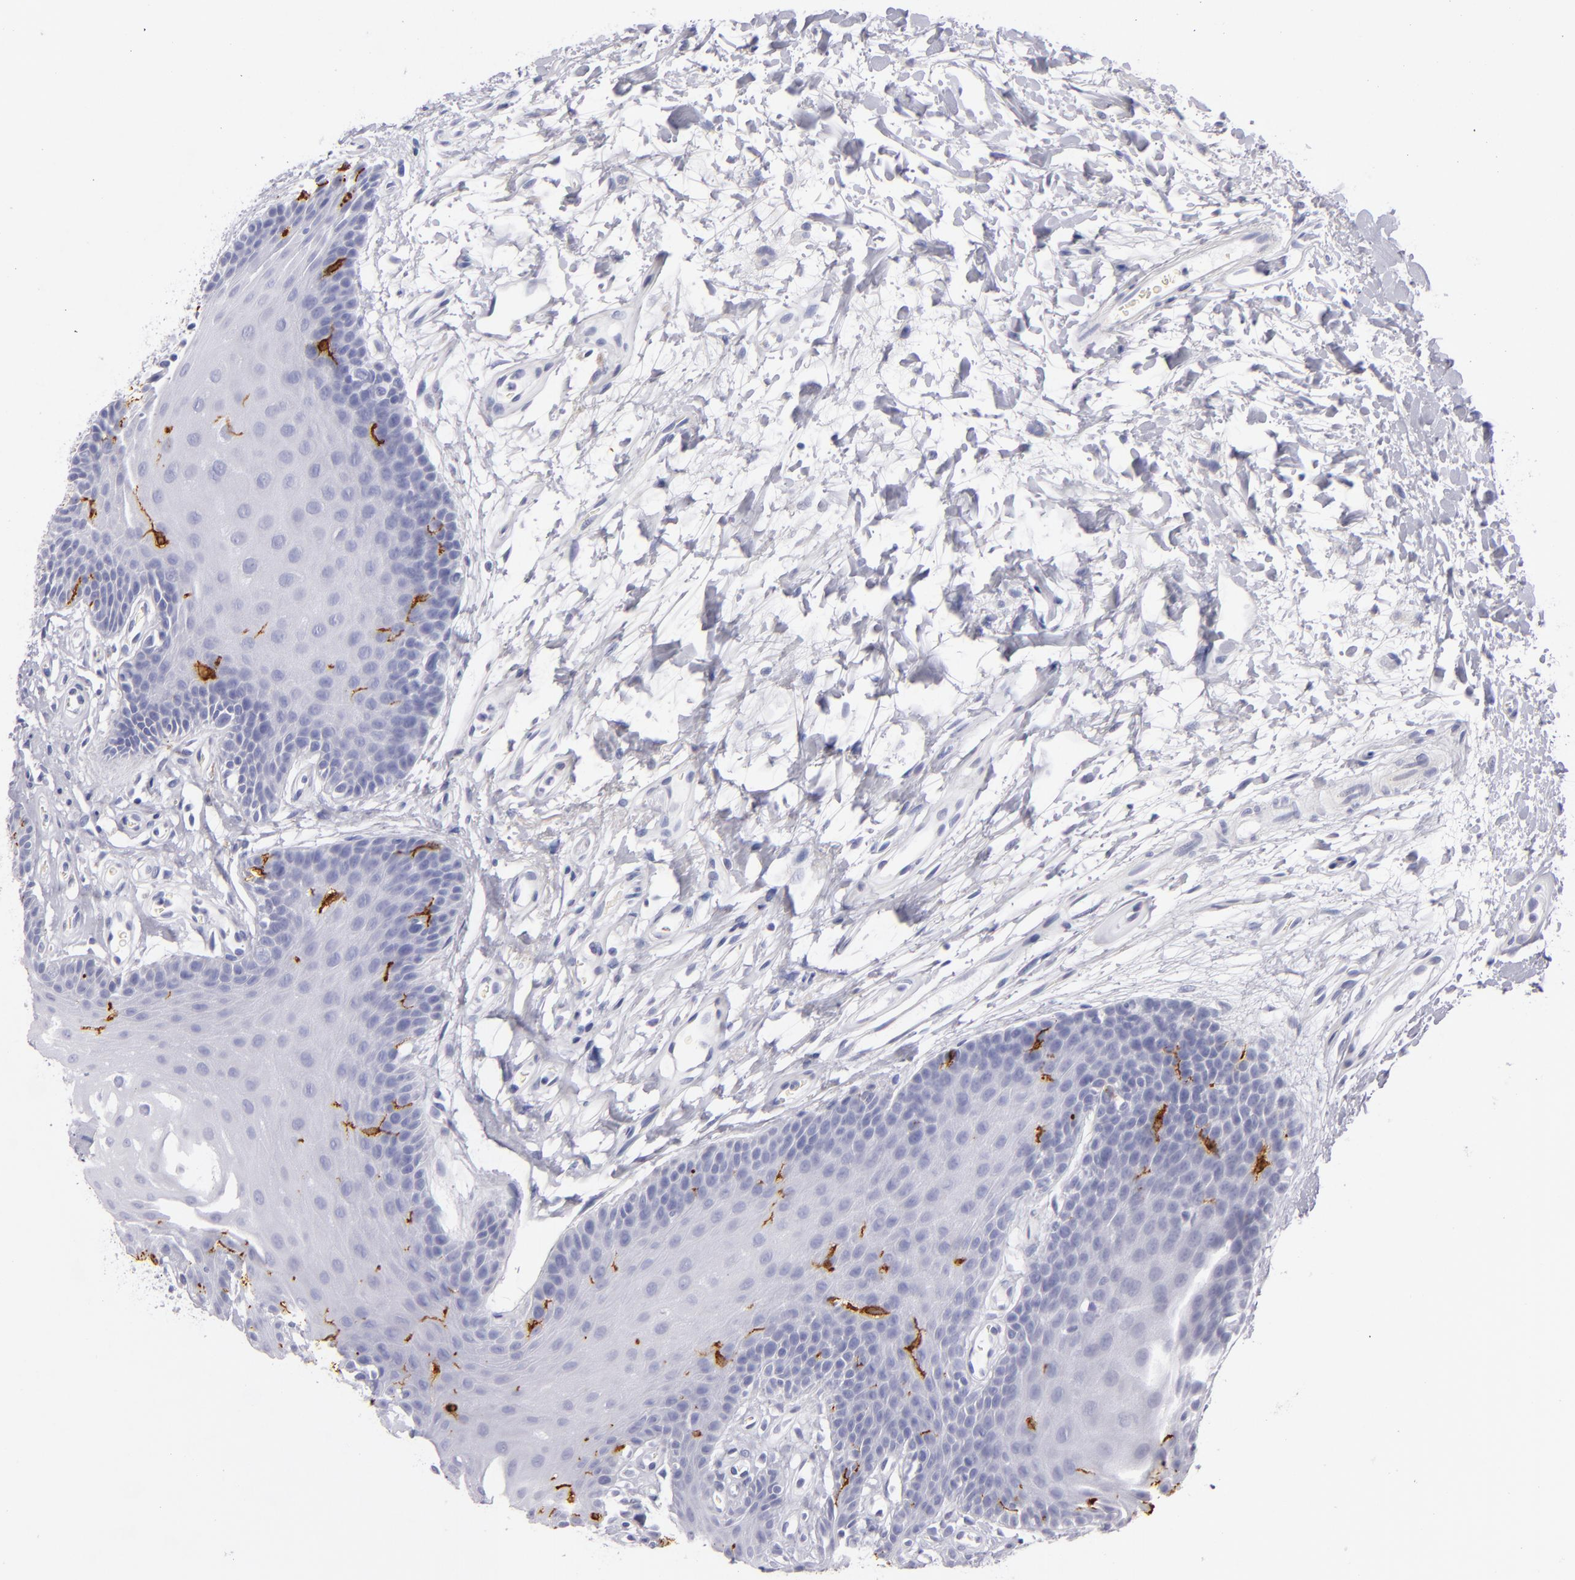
{"staining": {"intensity": "negative", "quantity": "none", "location": "none"}, "tissue": "oral mucosa", "cell_type": "Squamous epithelial cells", "image_type": "normal", "snomed": [{"axis": "morphology", "description": "Normal tissue, NOS"}, {"axis": "topography", "description": "Oral tissue"}], "caption": "Immunohistochemical staining of normal oral mucosa shows no significant expression in squamous epithelial cells. (Immunohistochemistry (ihc), brightfield microscopy, high magnification).", "gene": "CD207", "patient": {"sex": "male", "age": 62}}